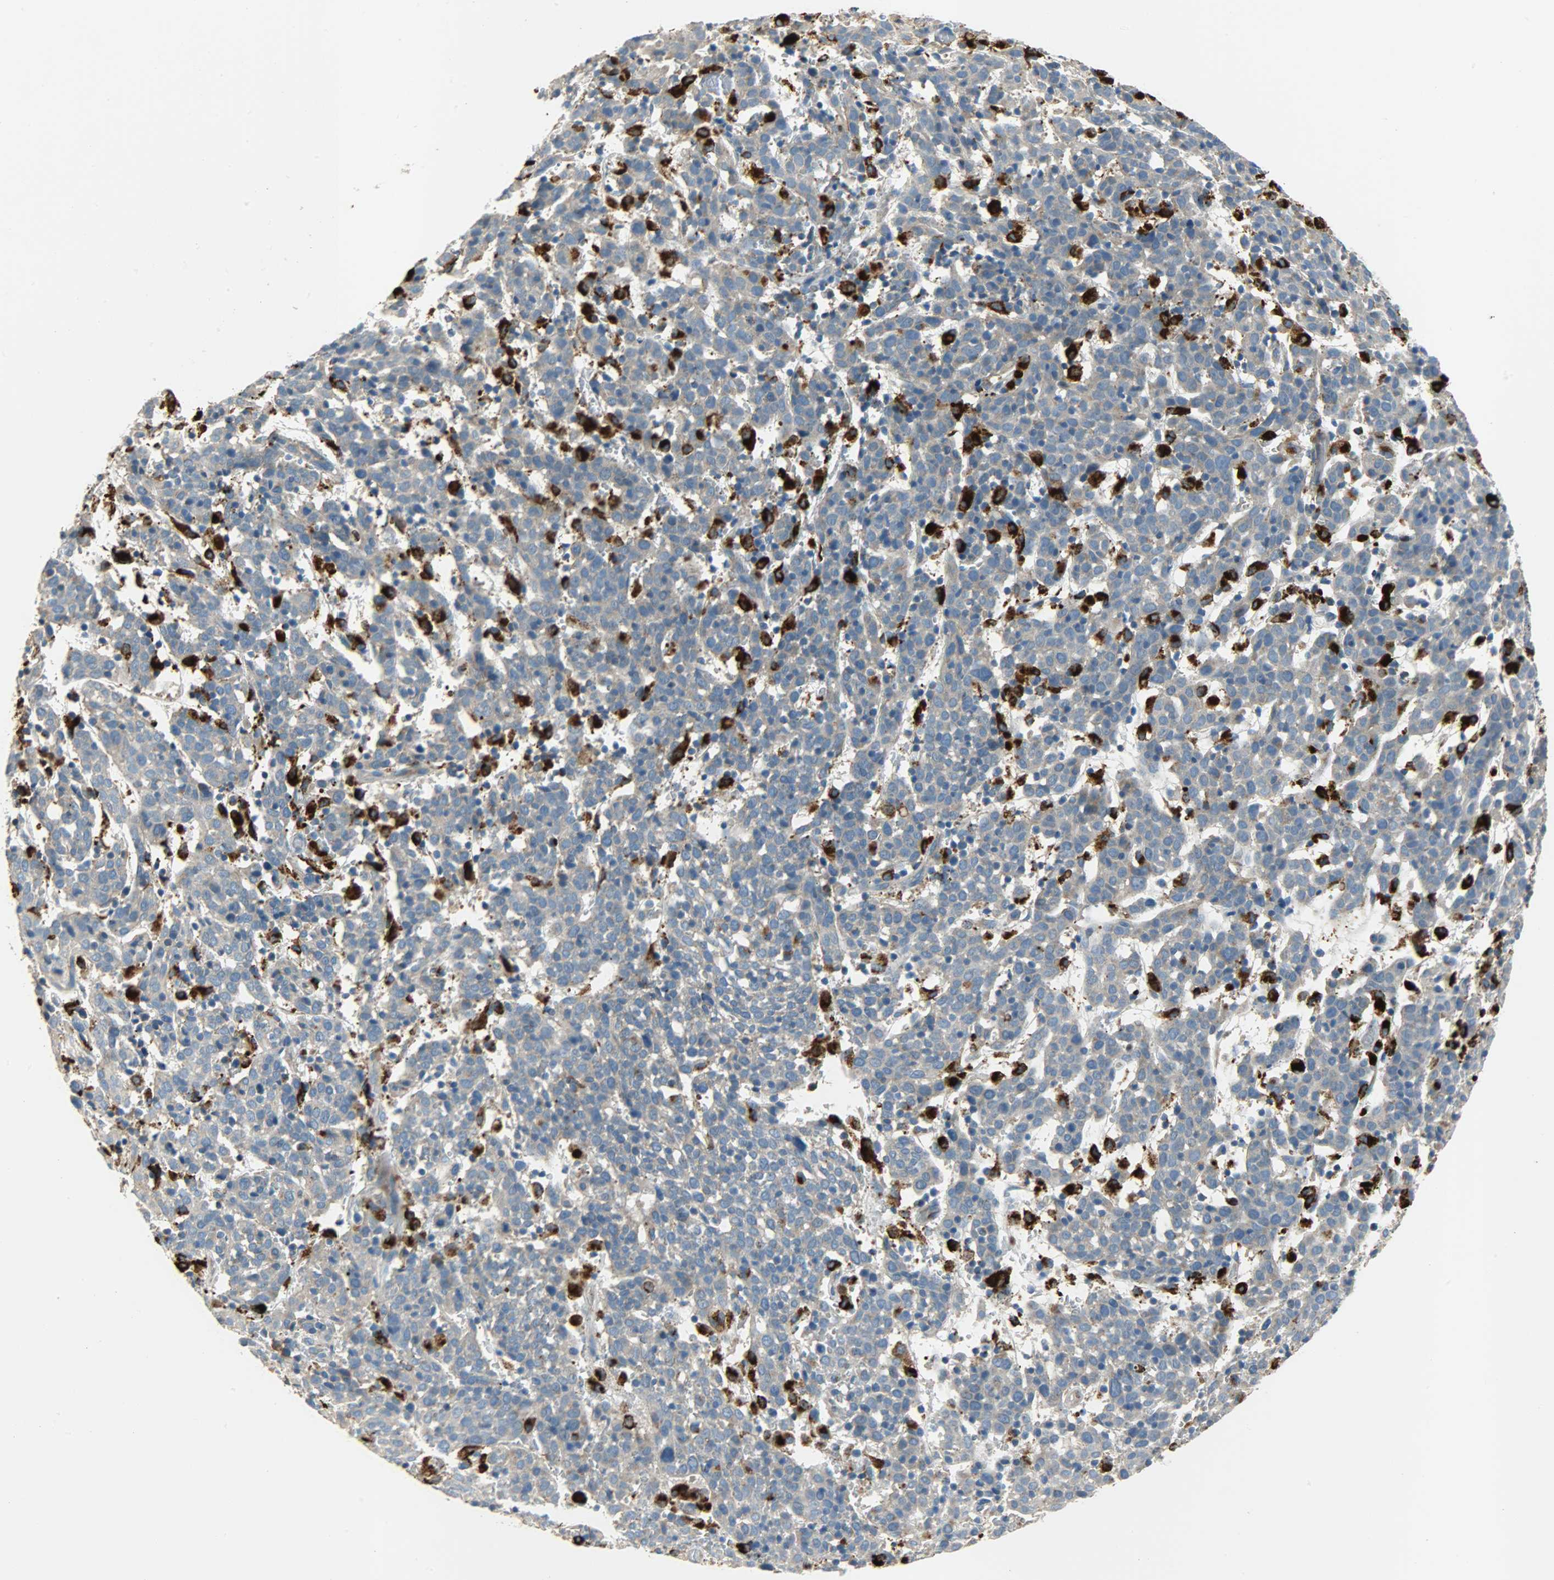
{"staining": {"intensity": "weak", "quantity": ">75%", "location": "cytoplasmic/membranous"}, "tissue": "cervical cancer", "cell_type": "Tumor cells", "image_type": "cancer", "snomed": [{"axis": "morphology", "description": "Normal tissue, NOS"}, {"axis": "morphology", "description": "Squamous cell carcinoma, NOS"}, {"axis": "topography", "description": "Cervix"}], "caption": "Immunohistochemistry histopathology image of cervical cancer stained for a protein (brown), which exhibits low levels of weak cytoplasmic/membranous positivity in approximately >75% of tumor cells.", "gene": "ASAH1", "patient": {"sex": "female", "age": 67}}